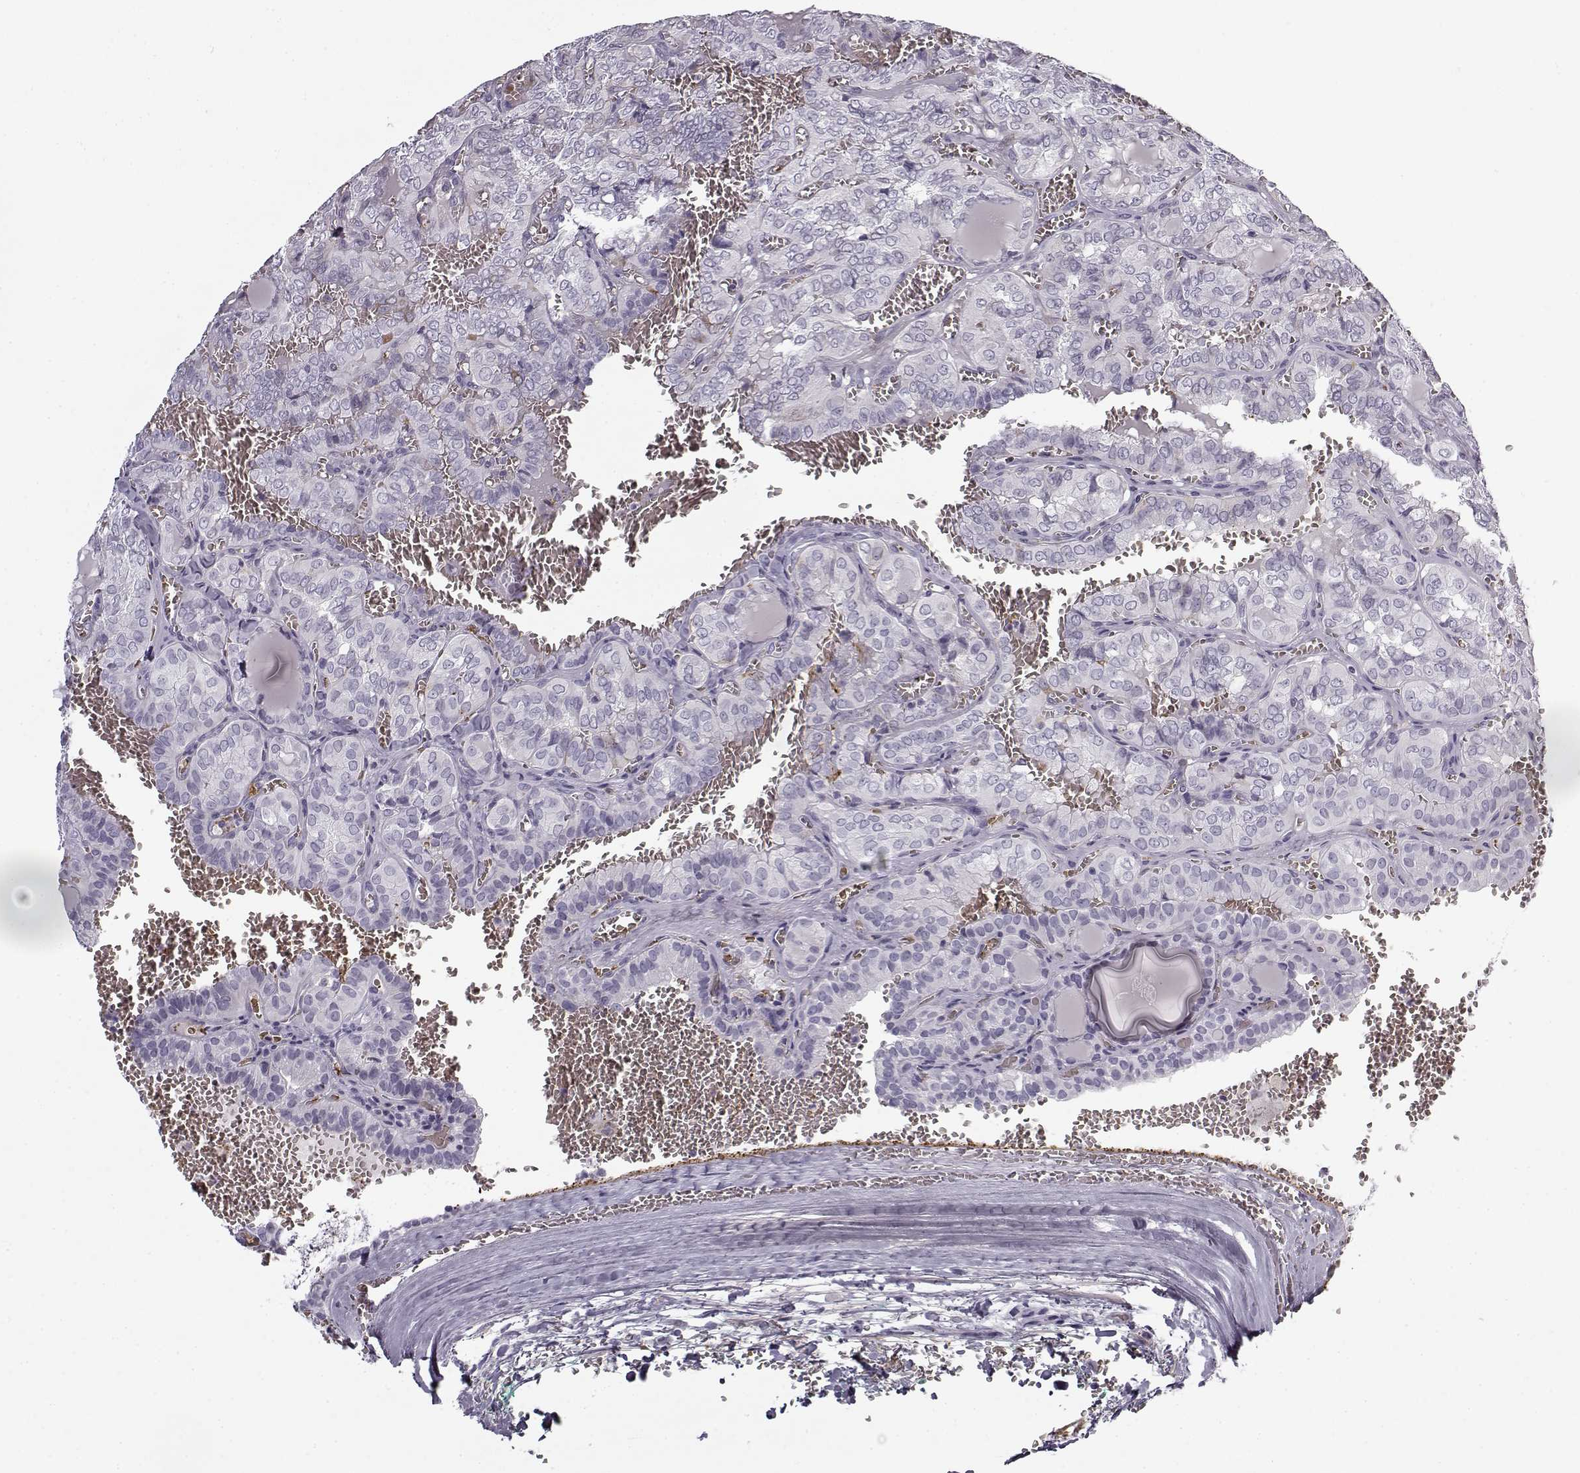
{"staining": {"intensity": "negative", "quantity": "none", "location": "none"}, "tissue": "thyroid cancer", "cell_type": "Tumor cells", "image_type": "cancer", "snomed": [{"axis": "morphology", "description": "Papillary adenocarcinoma, NOS"}, {"axis": "topography", "description": "Thyroid gland"}], "caption": "DAB immunohistochemical staining of papillary adenocarcinoma (thyroid) displays no significant expression in tumor cells.", "gene": "SNCA", "patient": {"sex": "female", "age": 41}}